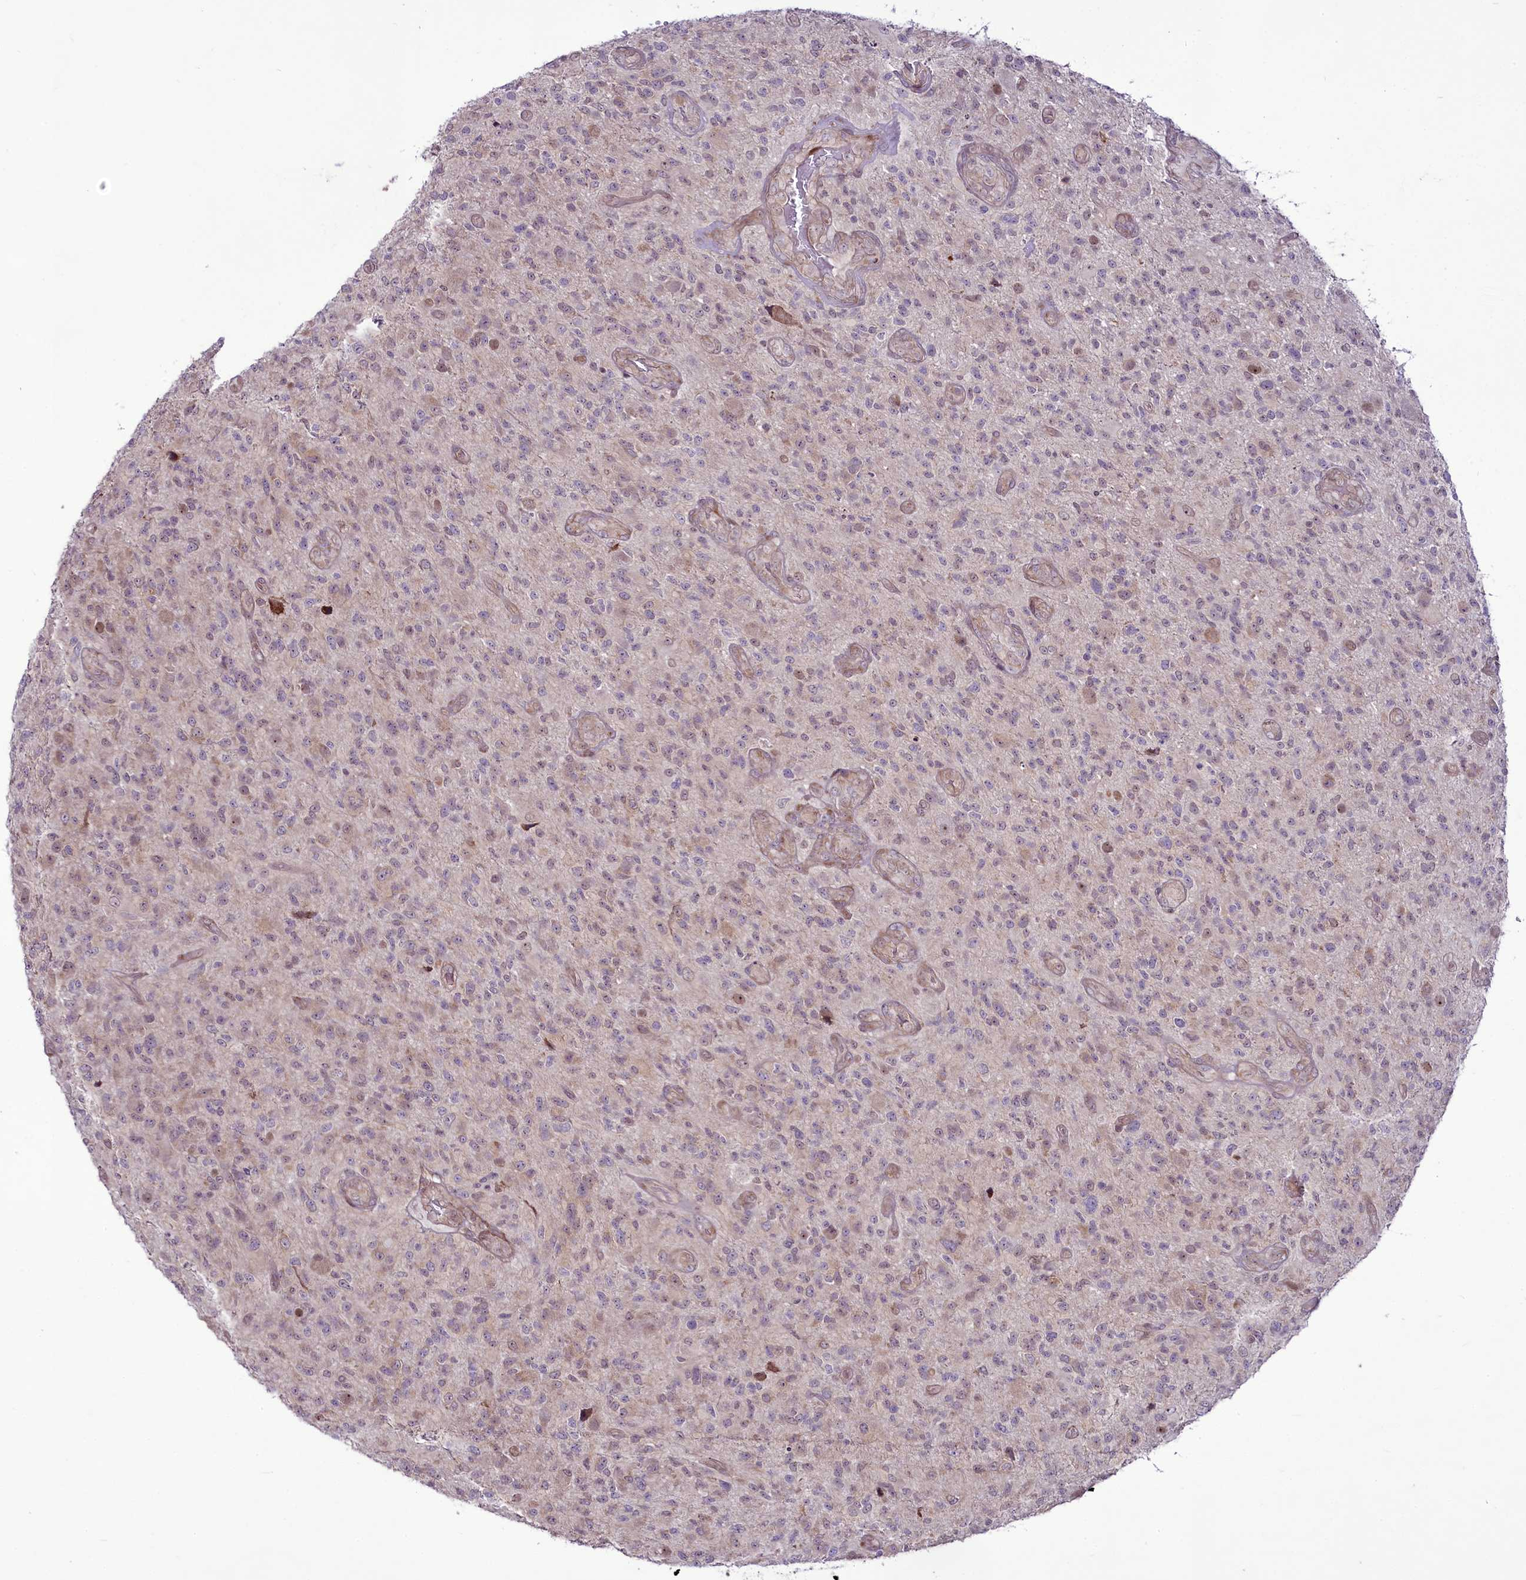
{"staining": {"intensity": "weak", "quantity": "25%-75%", "location": "nuclear"}, "tissue": "glioma", "cell_type": "Tumor cells", "image_type": "cancer", "snomed": [{"axis": "morphology", "description": "Glioma, malignant, High grade"}, {"axis": "topography", "description": "Brain"}], "caption": "Protein analysis of malignant high-grade glioma tissue reveals weak nuclear positivity in approximately 25%-75% of tumor cells.", "gene": "RSBN1", "patient": {"sex": "male", "age": 47}}